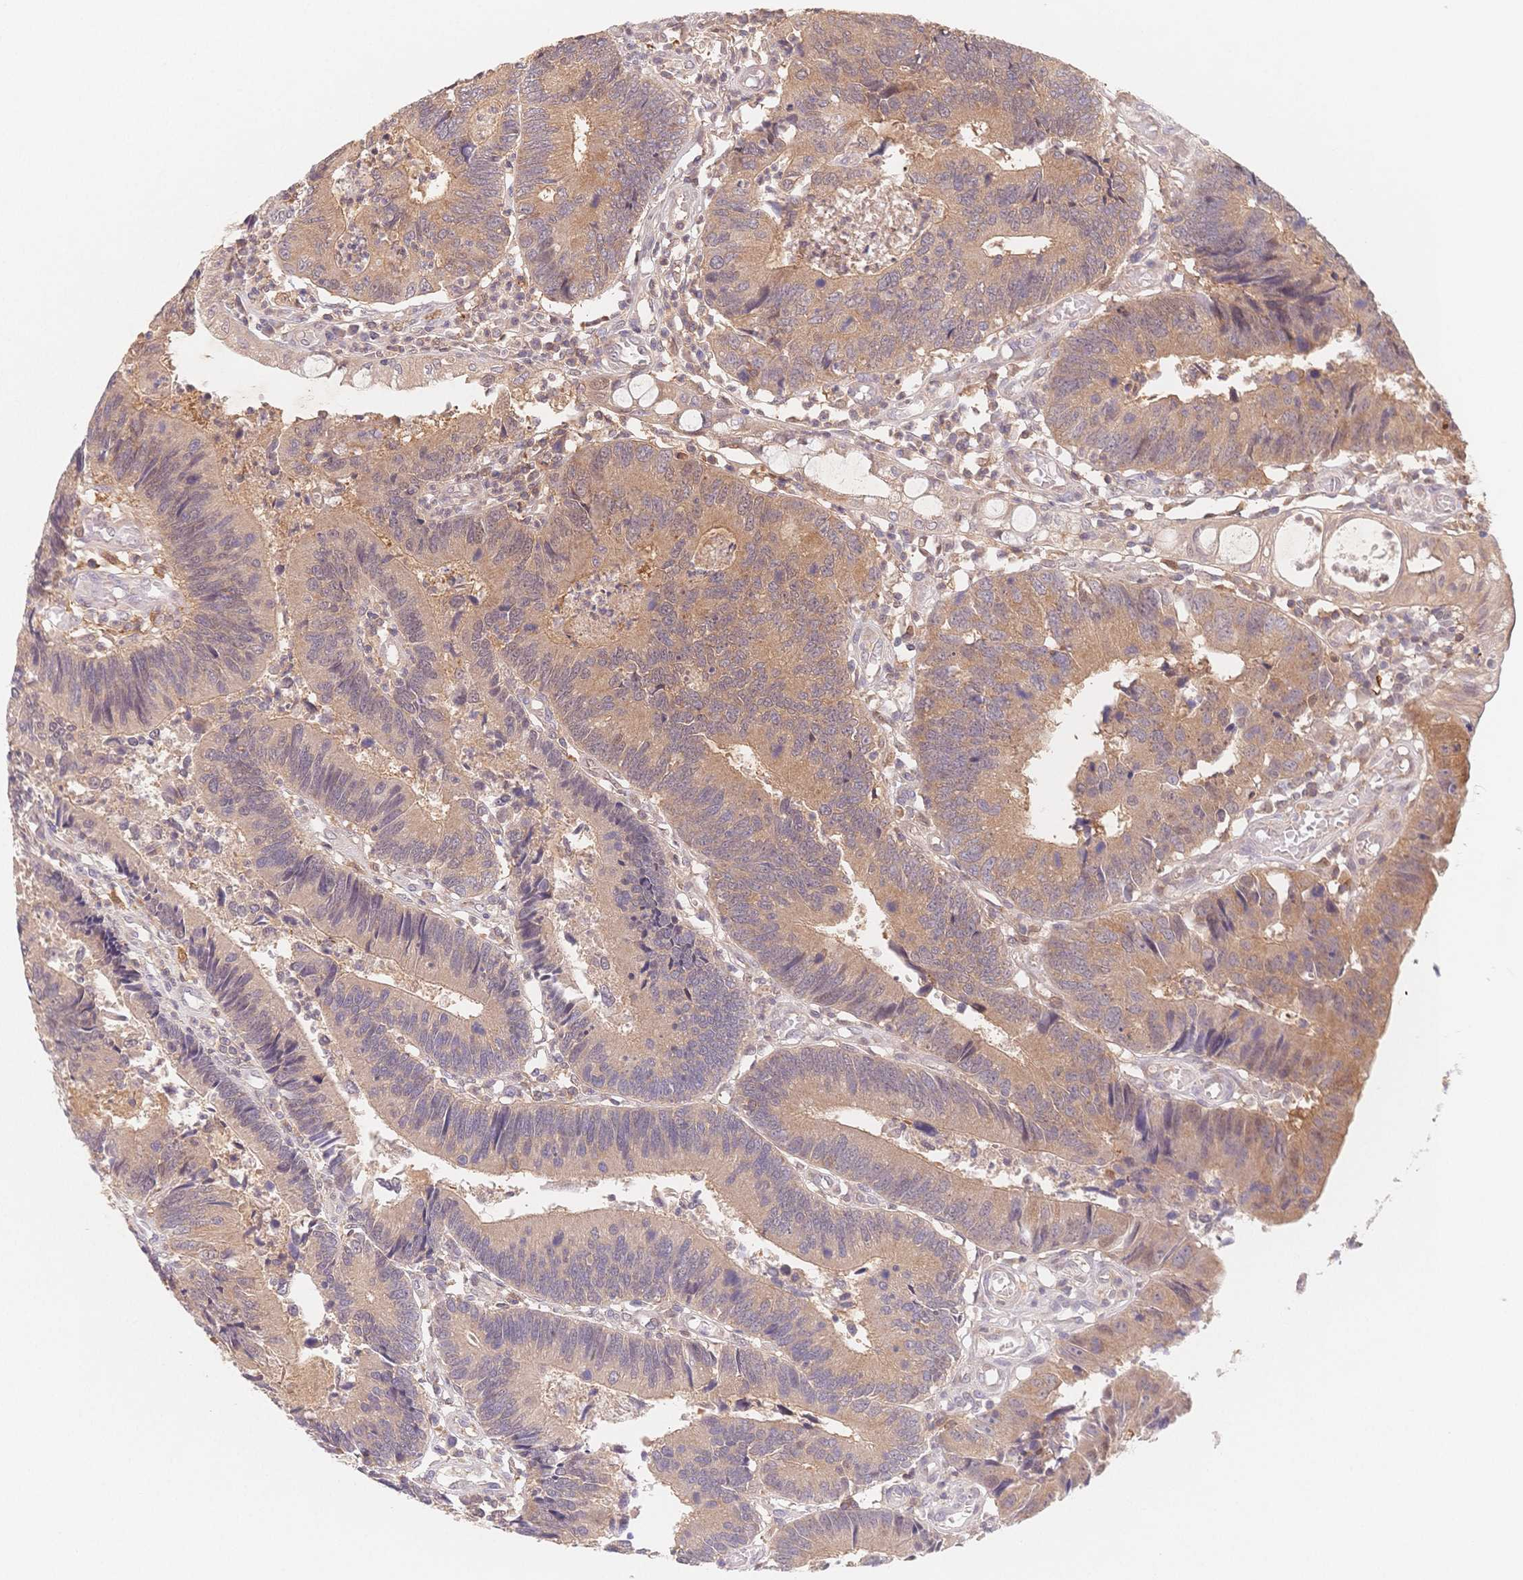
{"staining": {"intensity": "weak", "quantity": "25%-75%", "location": "cytoplasmic/membranous"}, "tissue": "colorectal cancer", "cell_type": "Tumor cells", "image_type": "cancer", "snomed": [{"axis": "morphology", "description": "Adenocarcinoma, NOS"}, {"axis": "topography", "description": "Colon"}], "caption": "DAB immunohistochemical staining of adenocarcinoma (colorectal) shows weak cytoplasmic/membranous protein expression in about 25%-75% of tumor cells.", "gene": "C12orf75", "patient": {"sex": "female", "age": 67}}